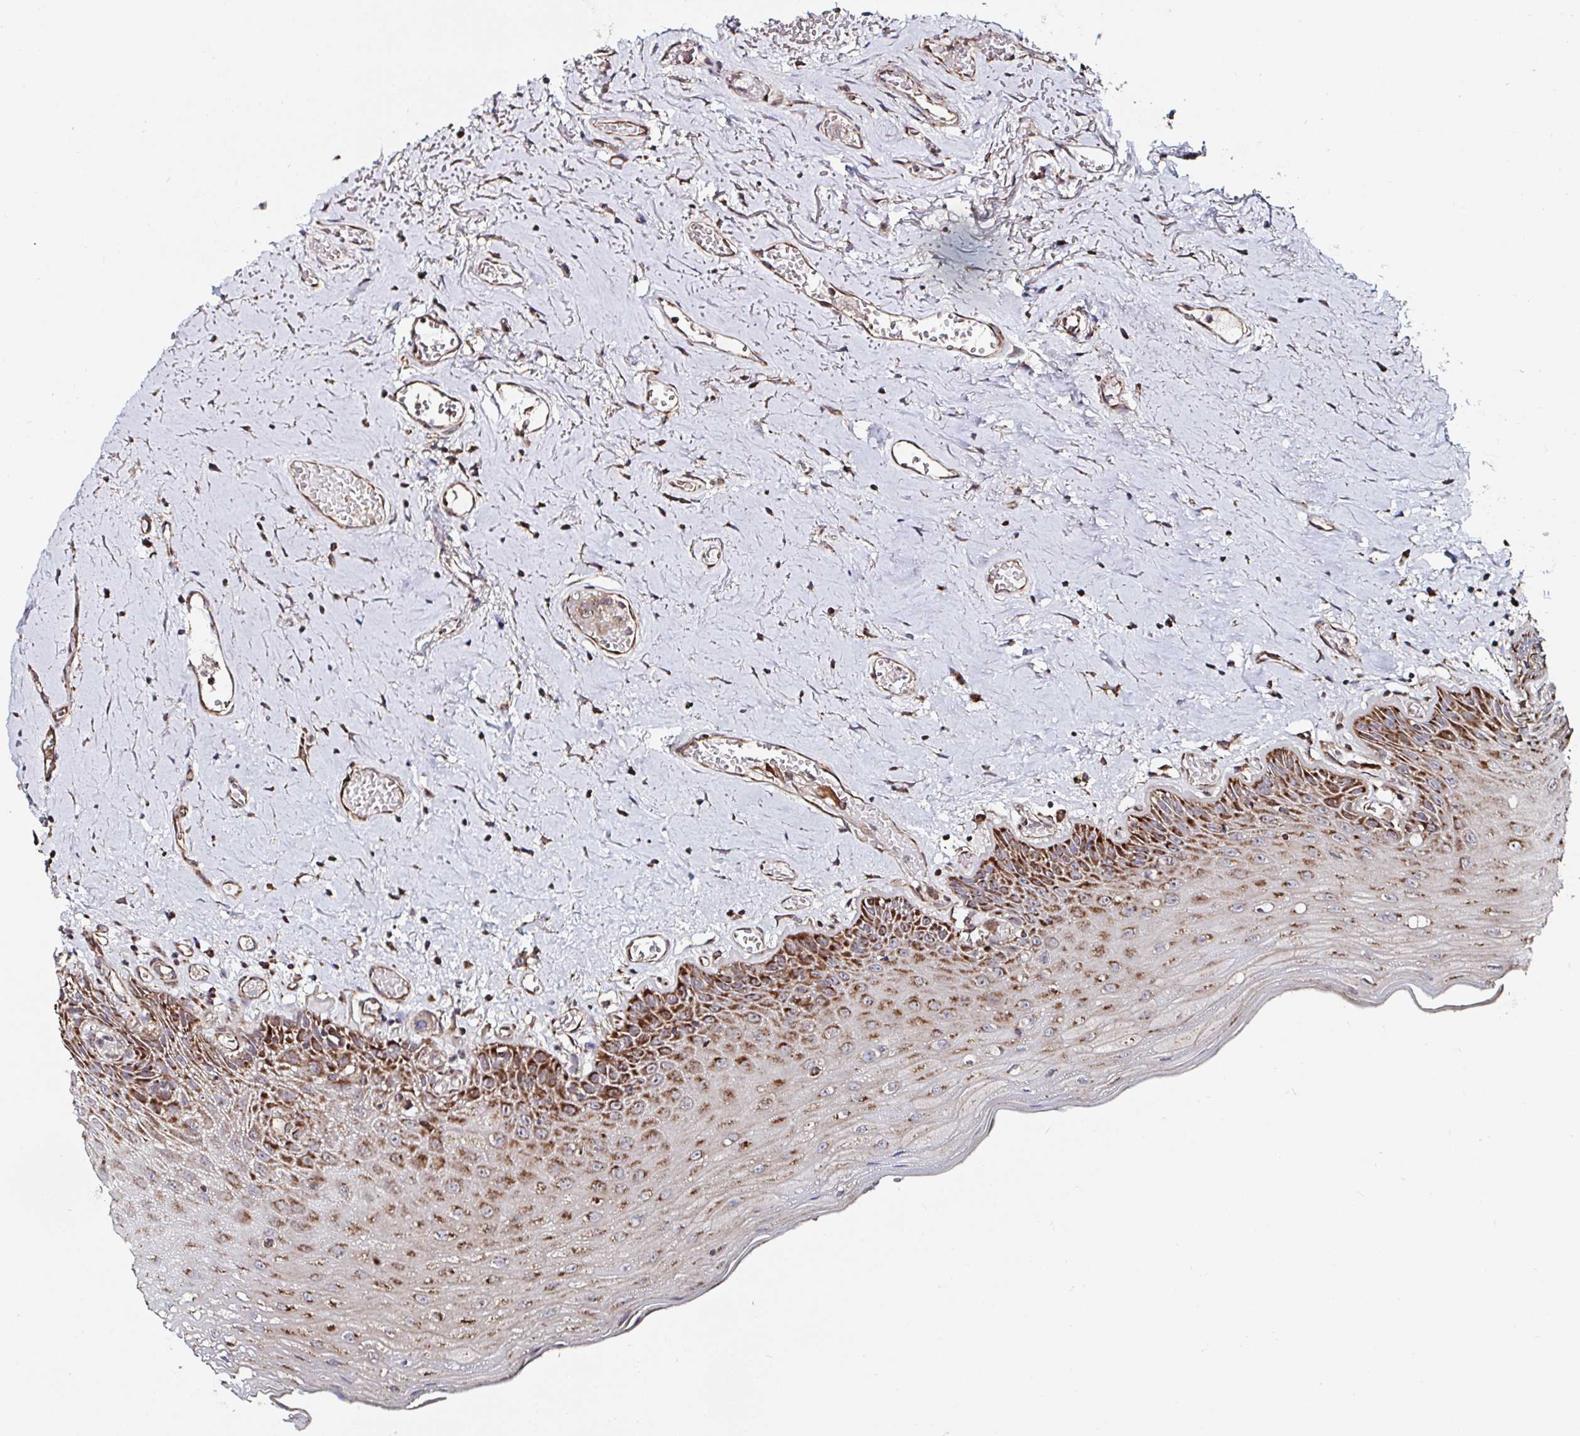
{"staining": {"intensity": "strong", "quantity": "25%-75%", "location": "cytoplasmic/membranous"}, "tissue": "oral mucosa", "cell_type": "Squamous epithelial cells", "image_type": "normal", "snomed": [{"axis": "morphology", "description": "Normal tissue, NOS"}, {"axis": "morphology", "description": "Squamous cell carcinoma, NOS"}, {"axis": "topography", "description": "Oral tissue"}, {"axis": "topography", "description": "Peripheral nerve tissue"}, {"axis": "topography", "description": "Head-Neck"}], "caption": "About 25%-75% of squamous epithelial cells in benign oral mucosa show strong cytoplasmic/membranous protein positivity as visualized by brown immunohistochemical staining.", "gene": "ATAD3A", "patient": {"sex": "female", "age": 59}}